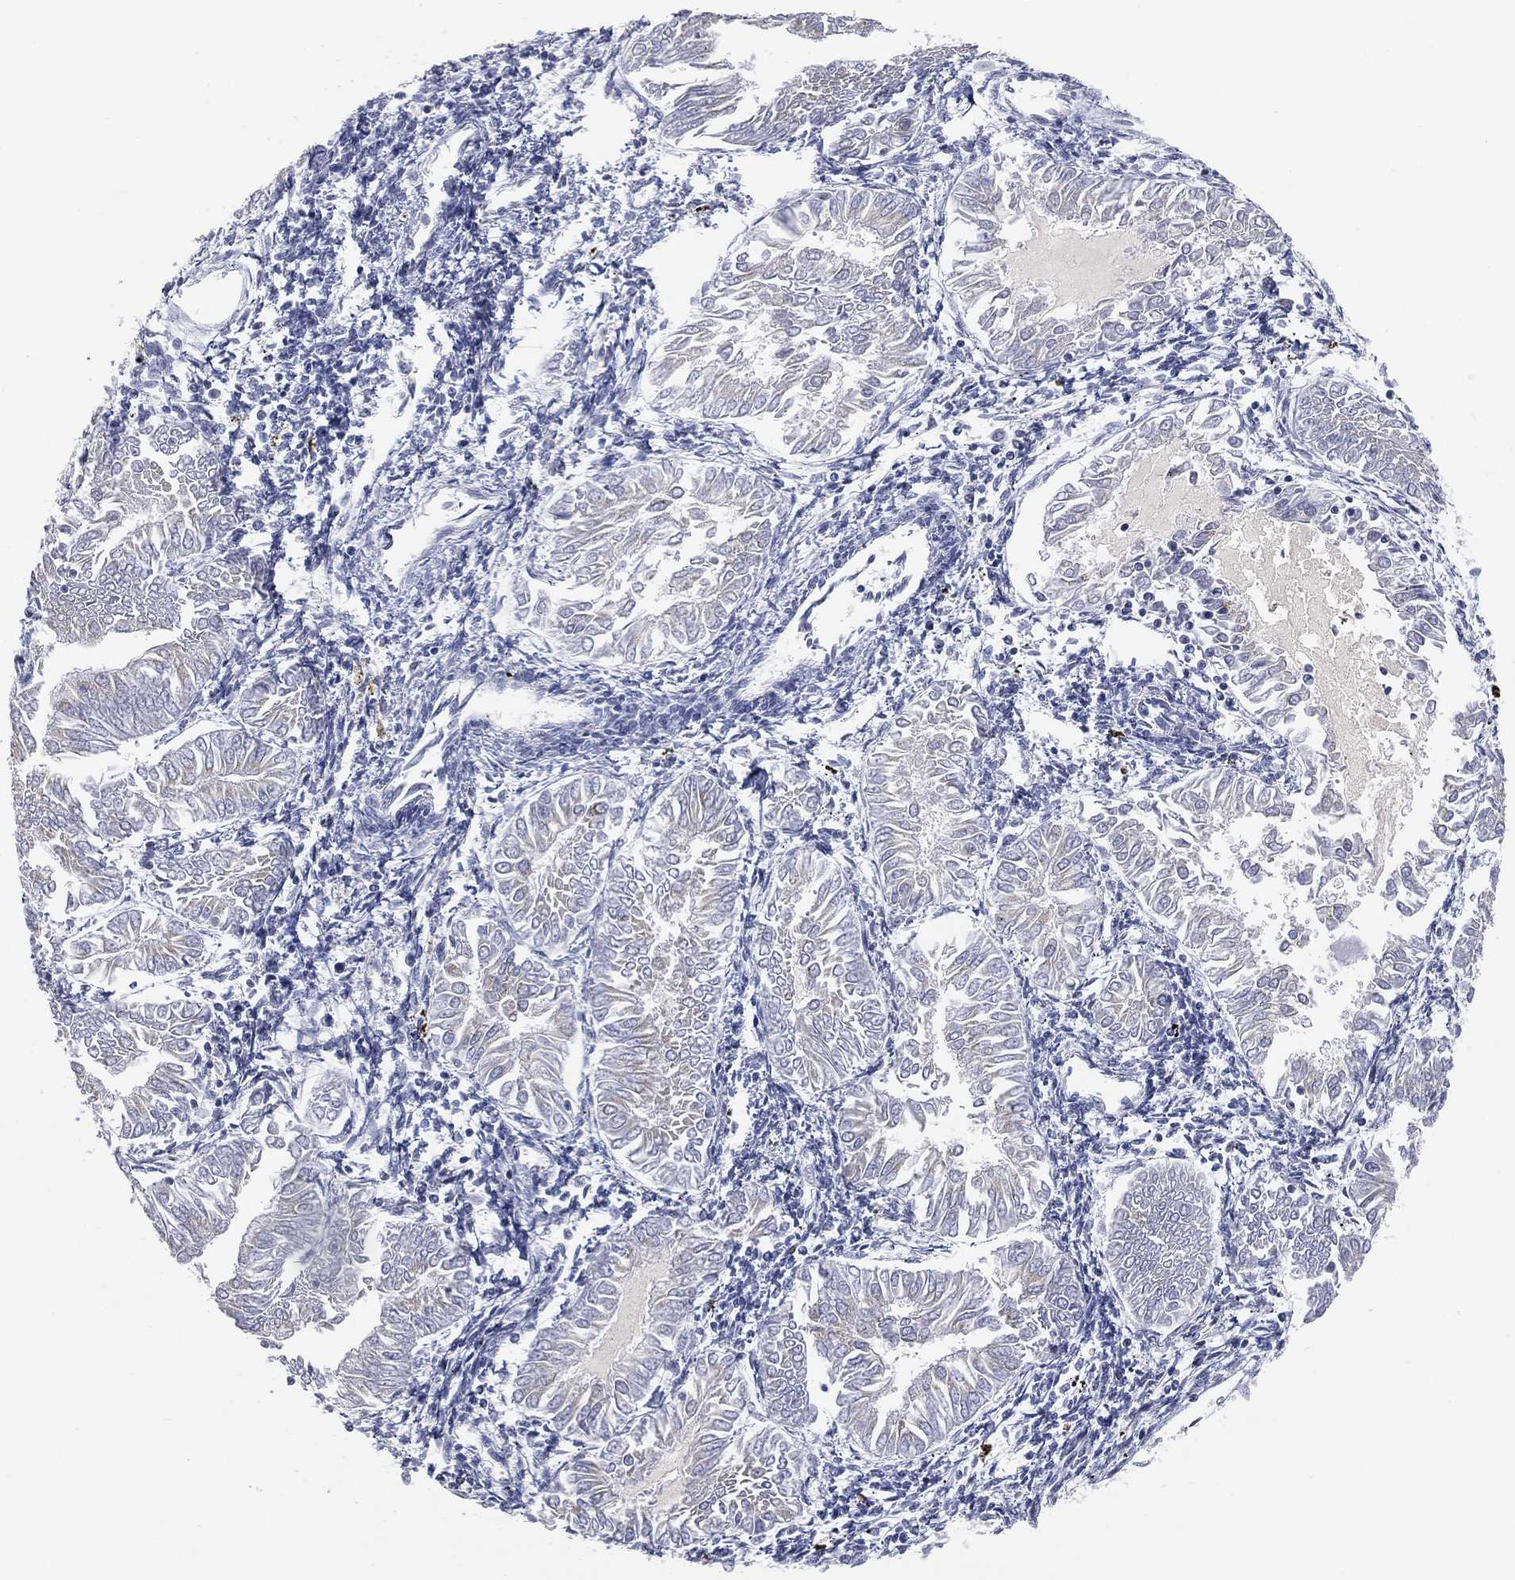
{"staining": {"intensity": "negative", "quantity": "none", "location": "none"}, "tissue": "endometrial cancer", "cell_type": "Tumor cells", "image_type": "cancer", "snomed": [{"axis": "morphology", "description": "Adenocarcinoma, NOS"}, {"axis": "topography", "description": "Endometrium"}], "caption": "Tumor cells show no significant expression in endometrial cancer (adenocarcinoma). (DAB immunohistochemistry (IHC) with hematoxylin counter stain).", "gene": "TICAM1", "patient": {"sex": "female", "age": 53}}